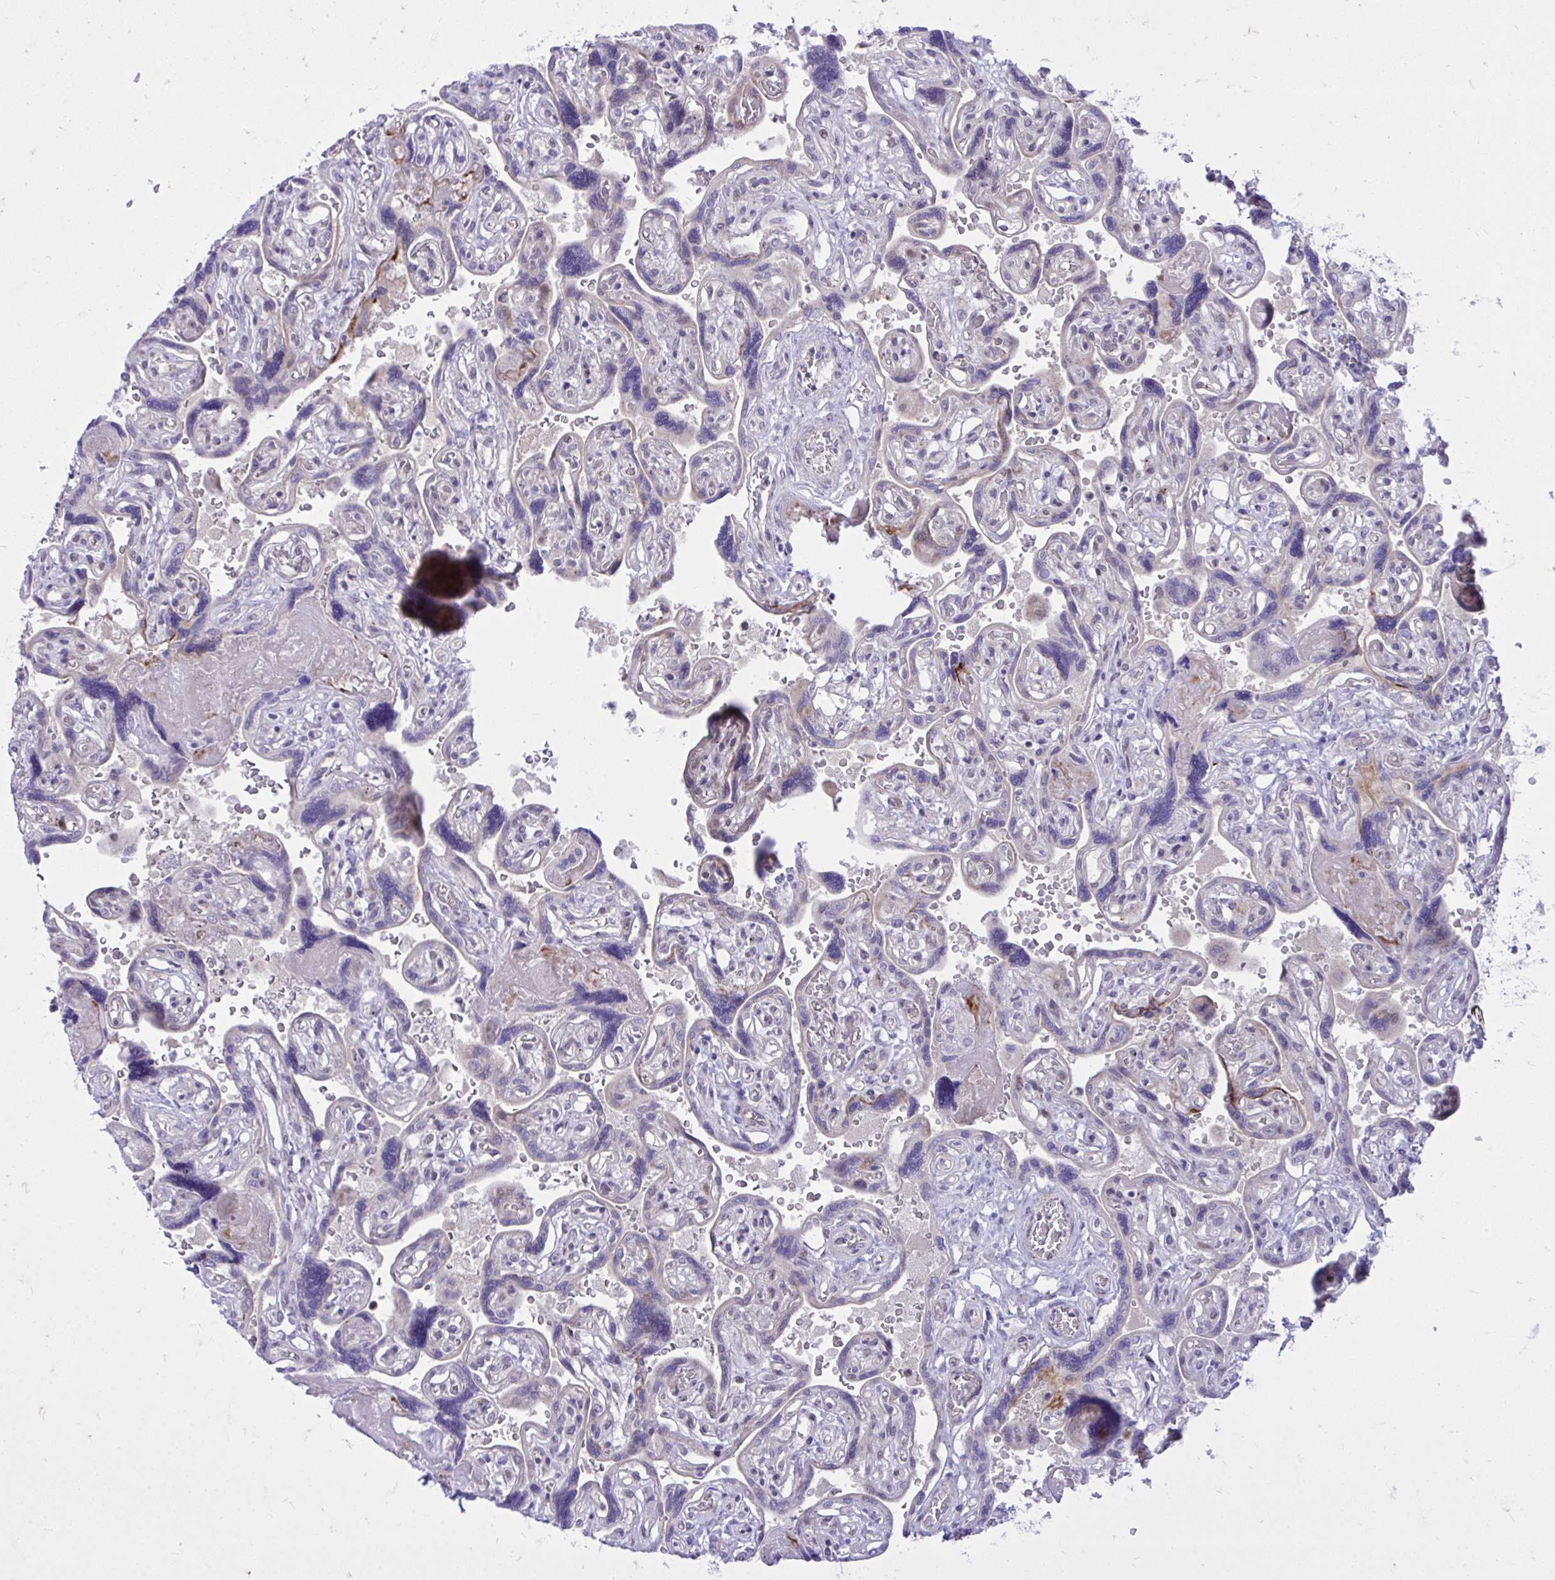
{"staining": {"intensity": "moderate", "quantity": "25%-75%", "location": "nuclear"}, "tissue": "placenta", "cell_type": "Decidual cells", "image_type": "normal", "snomed": [{"axis": "morphology", "description": "Normal tissue, NOS"}, {"axis": "topography", "description": "Placenta"}], "caption": "Placenta was stained to show a protein in brown. There is medium levels of moderate nuclear staining in about 25%-75% of decidual cells.", "gene": "C14orf39", "patient": {"sex": "female", "age": 32}}